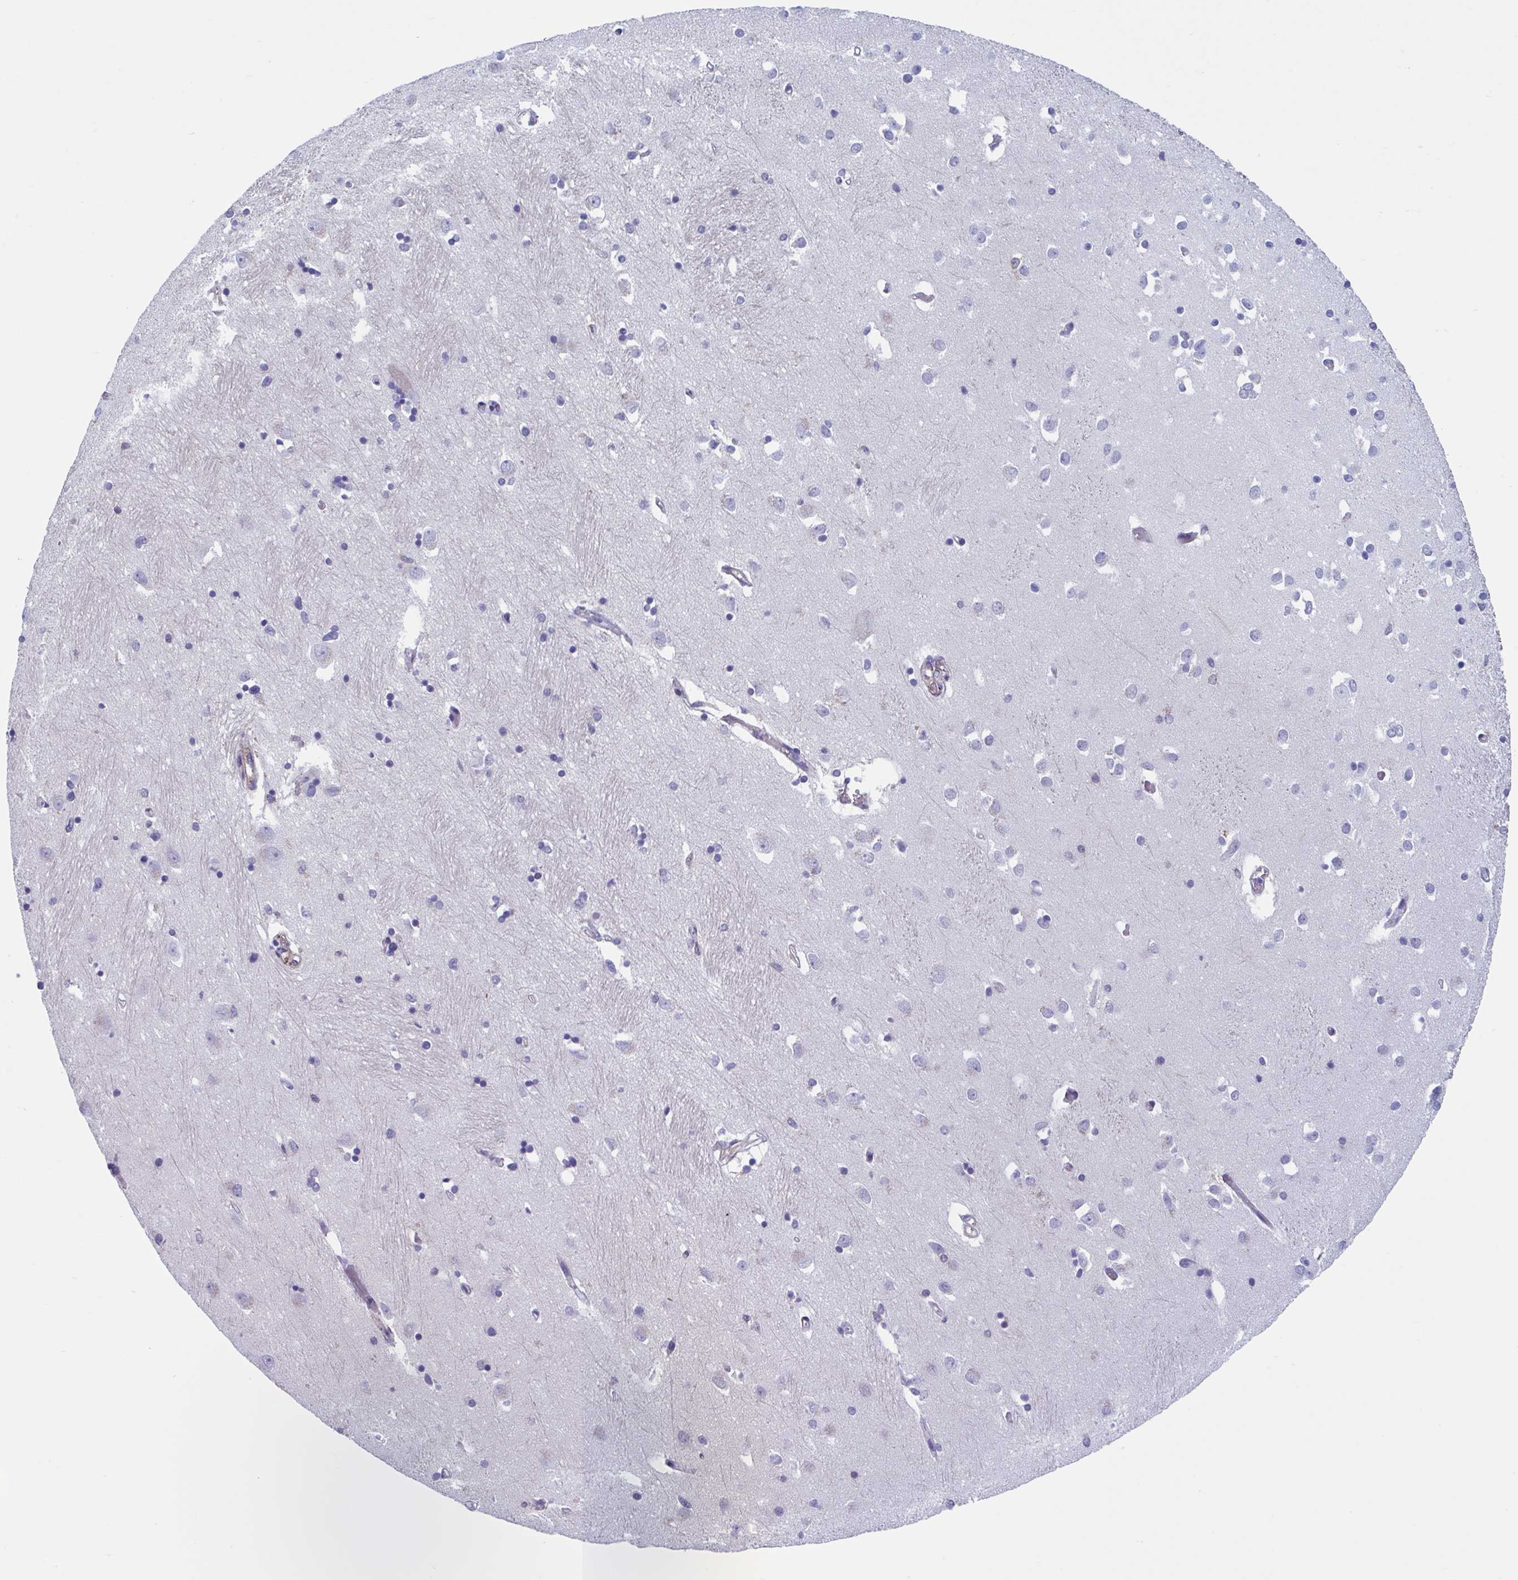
{"staining": {"intensity": "negative", "quantity": "none", "location": "none"}, "tissue": "caudate", "cell_type": "Glial cells", "image_type": "normal", "snomed": [{"axis": "morphology", "description": "Normal tissue, NOS"}, {"axis": "topography", "description": "Lateral ventricle wall"}, {"axis": "topography", "description": "Hippocampus"}], "caption": "High magnification brightfield microscopy of normal caudate stained with DAB (brown) and counterstained with hematoxylin (blue): glial cells show no significant positivity.", "gene": "LPIN3", "patient": {"sex": "female", "age": 63}}